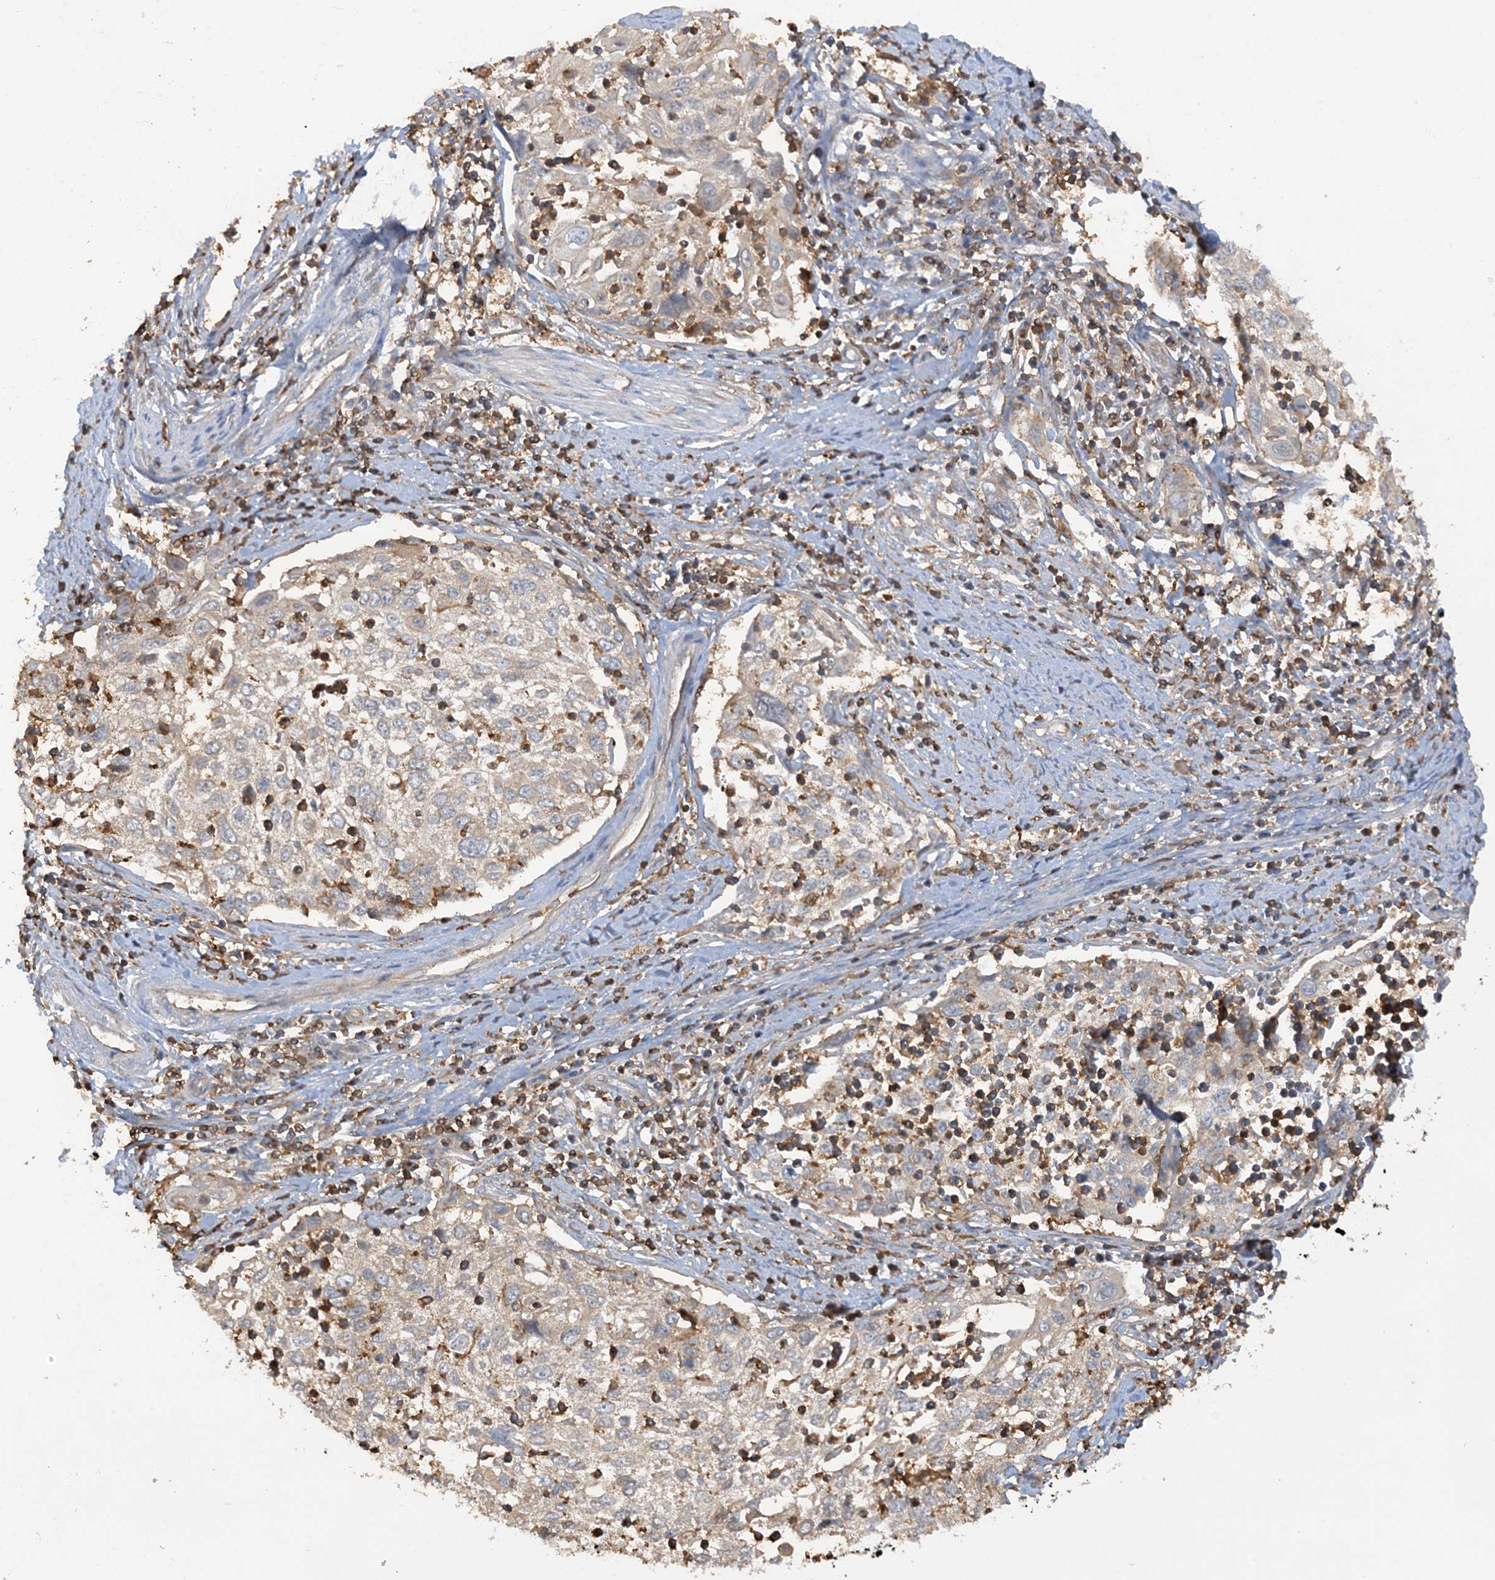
{"staining": {"intensity": "weak", "quantity": "<25%", "location": "cytoplasmic/membranous"}, "tissue": "cervical cancer", "cell_type": "Tumor cells", "image_type": "cancer", "snomed": [{"axis": "morphology", "description": "Squamous cell carcinoma, NOS"}, {"axis": "topography", "description": "Cervix"}], "caption": "Immunohistochemical staining of human cervical cancer (squamous cell carcinoma) reveals no significant positivity in tumor cells.", "gene": "CAPZB", "patient": {"sex": "female", "age": 70}}